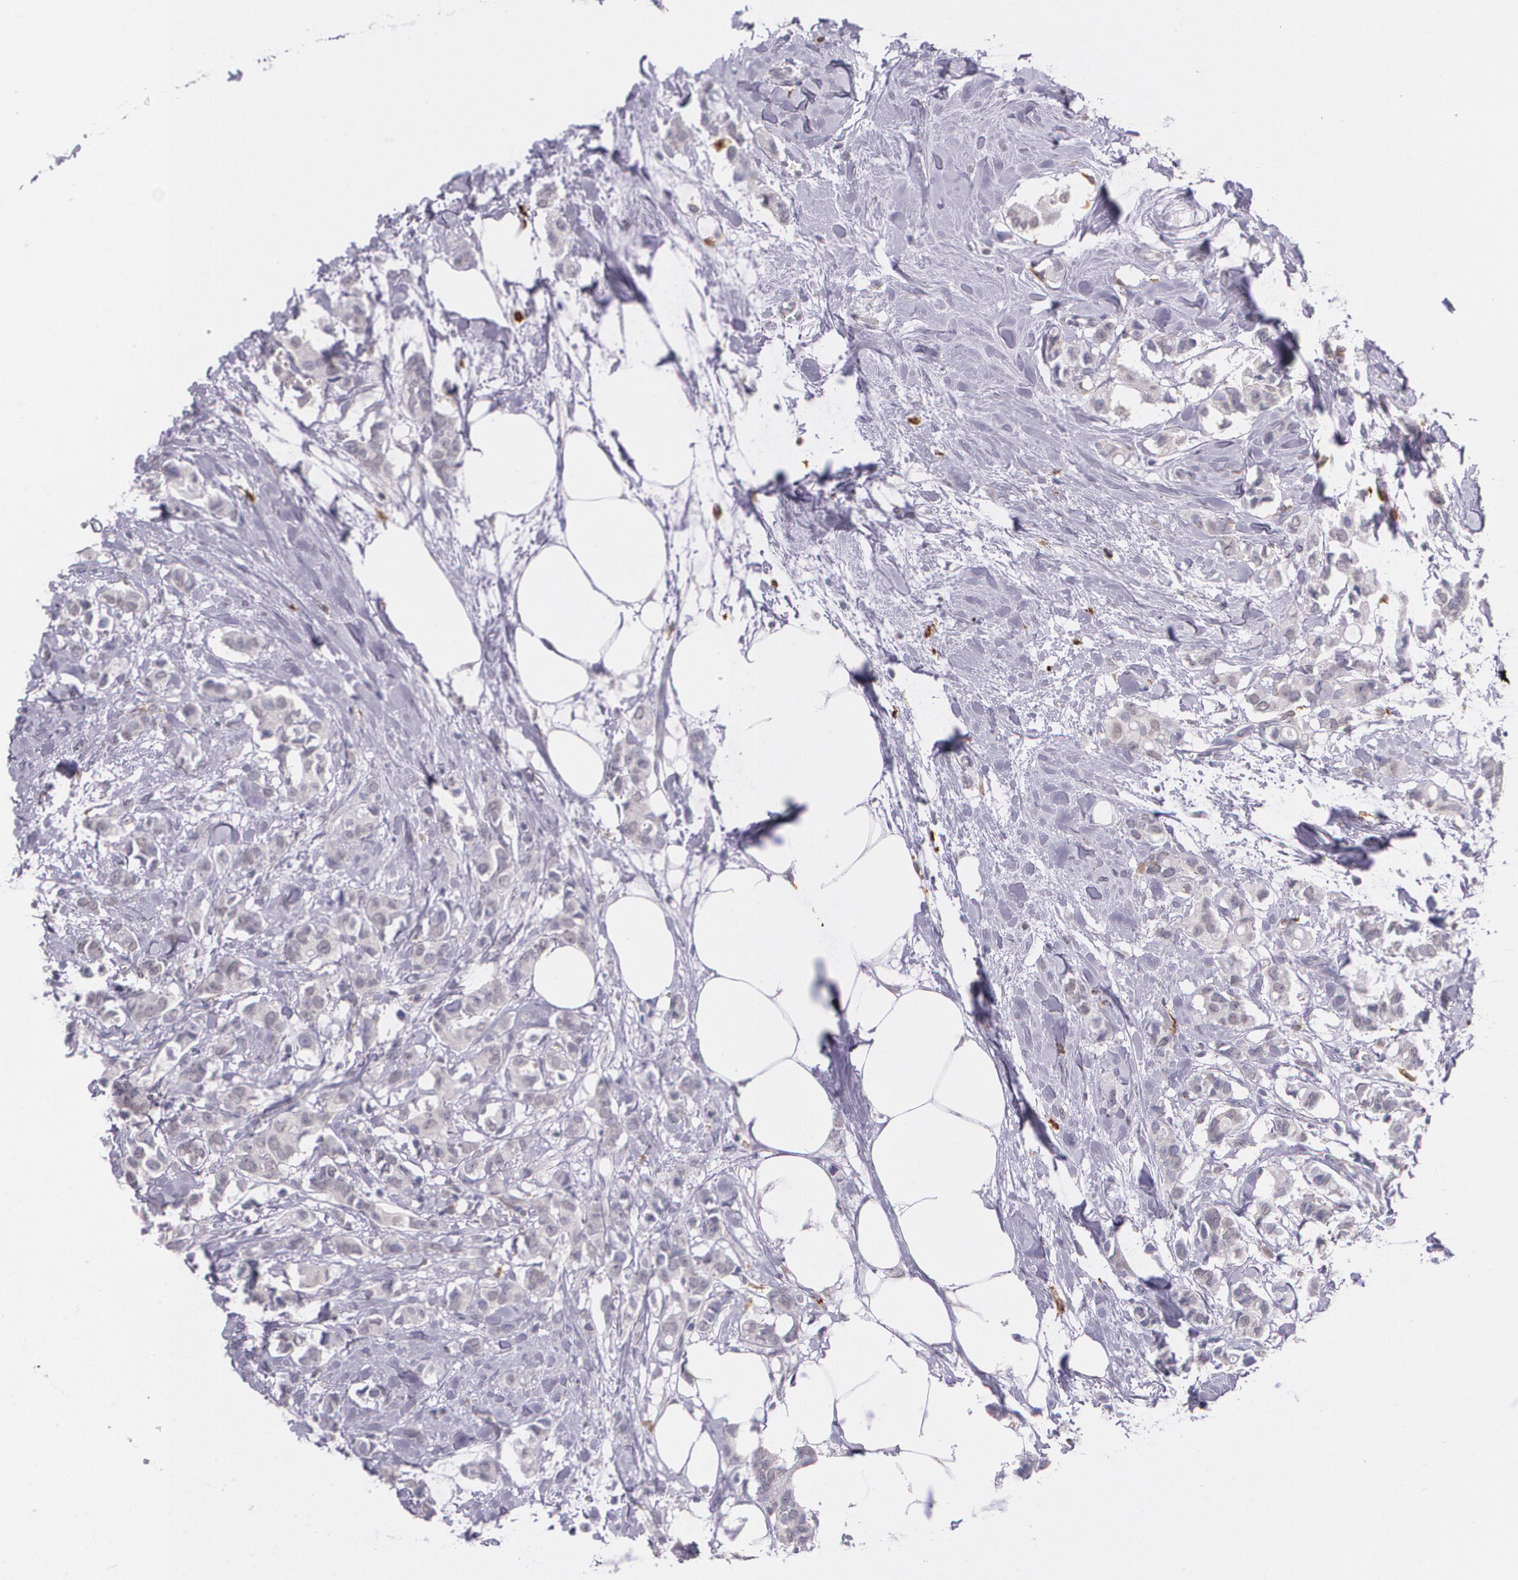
{"staining": {"intensity": "negative", "quantity": "none", "location": "none"}, "tissue": "breast cancer", "cell_type": "Tumor cells", "image_type": "cancer", "snomed": [{"axis": "morphology", "description": "Duct carcinoma"}, {"axis": "topography", "description": "Breast"}], "caption": "Immunohistochemistry (IHC) micrograph of human breast cancer (intraductal carcinoma) stained for a protein (brown), which displays no expression in tumor cells. Nuclei are stained in blue.", "gene": "RTN1", "patient": {"sex": "female", "age": 84}}